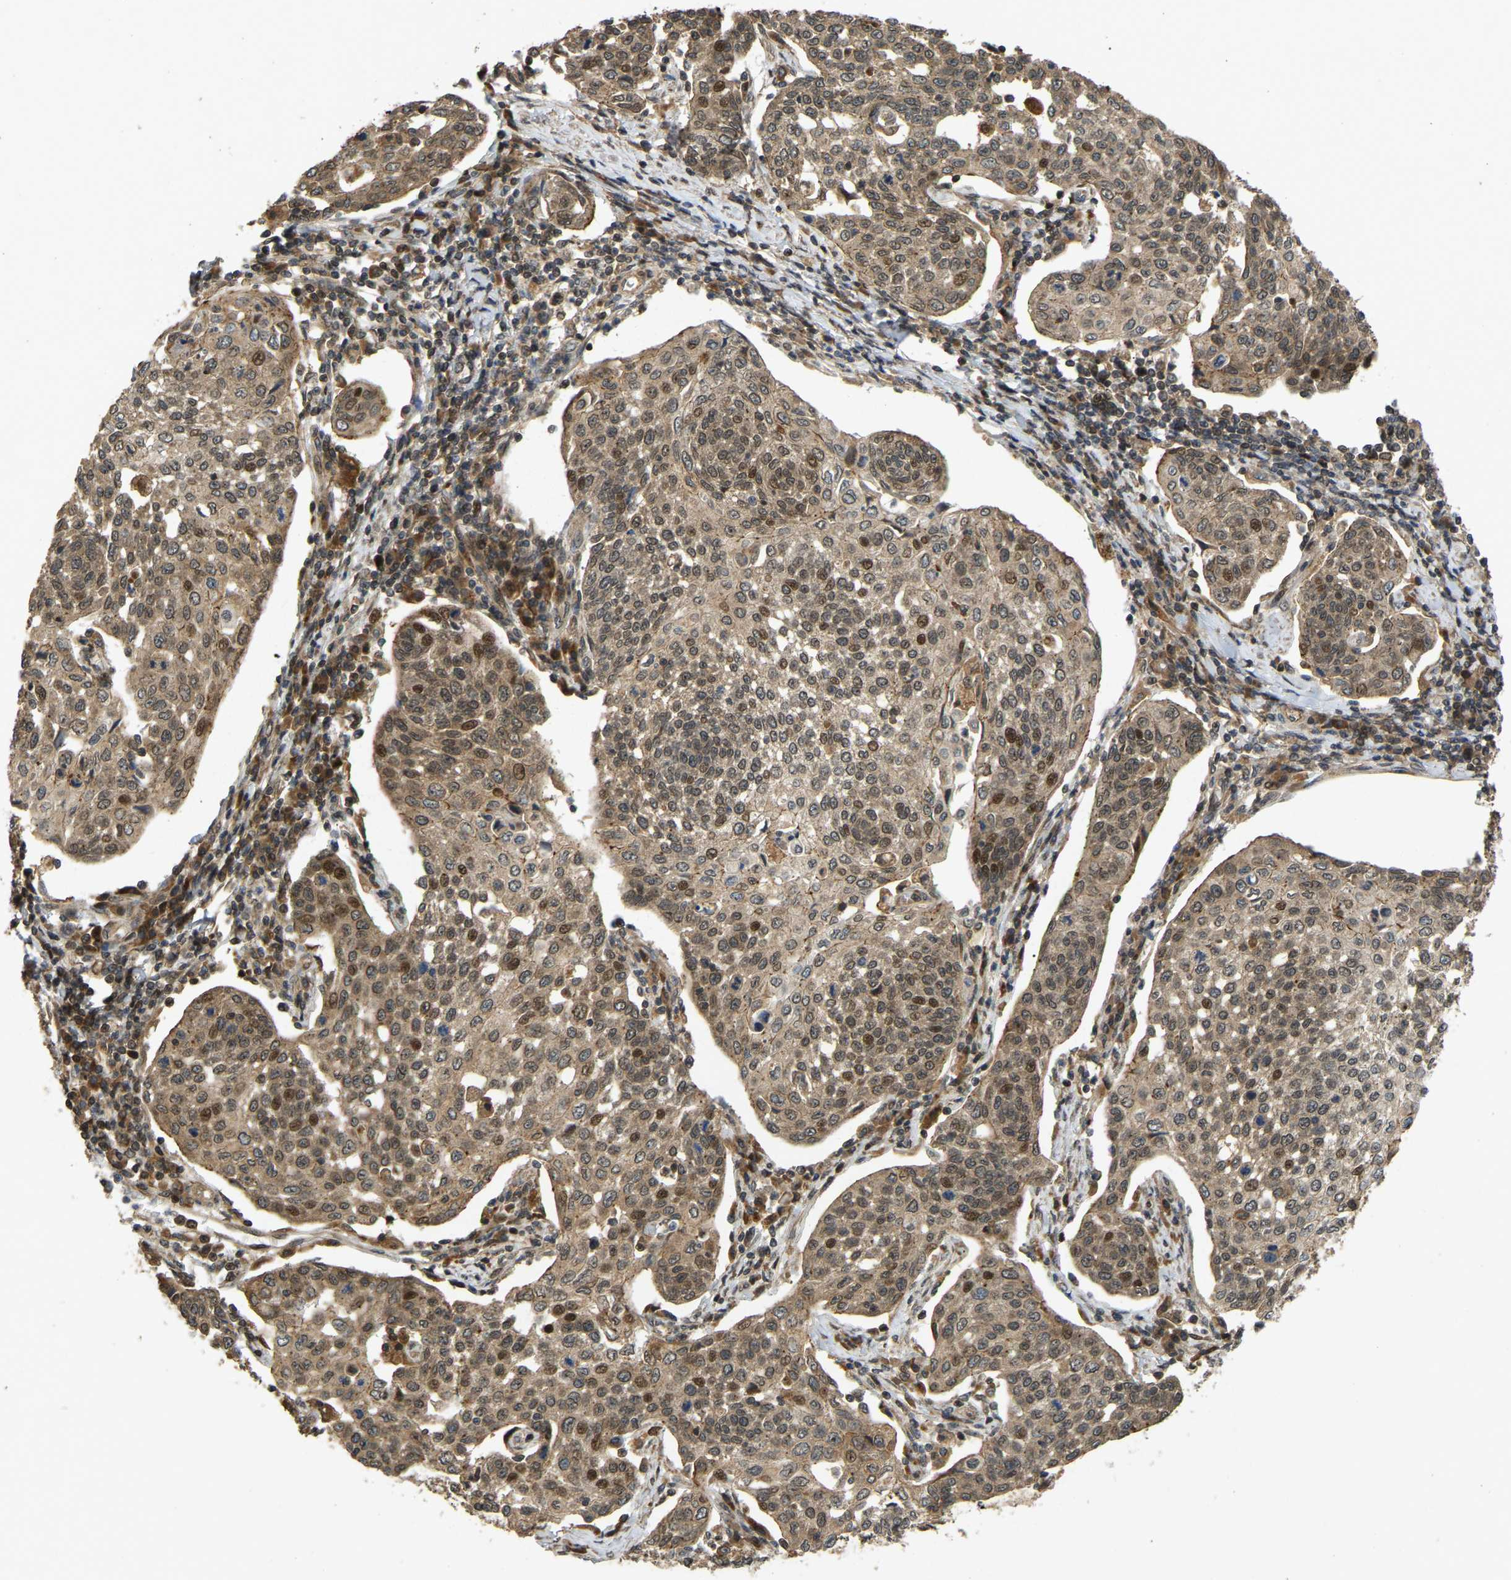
{"staining": {"intensity": "moderate", "quantity": ">75%", "location": "cytoplasmic/membranous,nuclear"}, "tissue": "cervical cancer", "cell_type": "Tumor cells", "image_type": "cancer", "snomed": [{"axis": "morphology", "description": "Squamous cell carcinoma, NOS"}, {"axis": "topography", "description": "Cervix"}], "caption": "Moderate cytoplasmic/membranous and nuclear expression for a protein is identified in about >75% of tumor cells of cervical squamous cell carcinoma using immunohistochemistry.", "gene": "KIAA1549", "patient": {"sex": "female", "age": 34}}